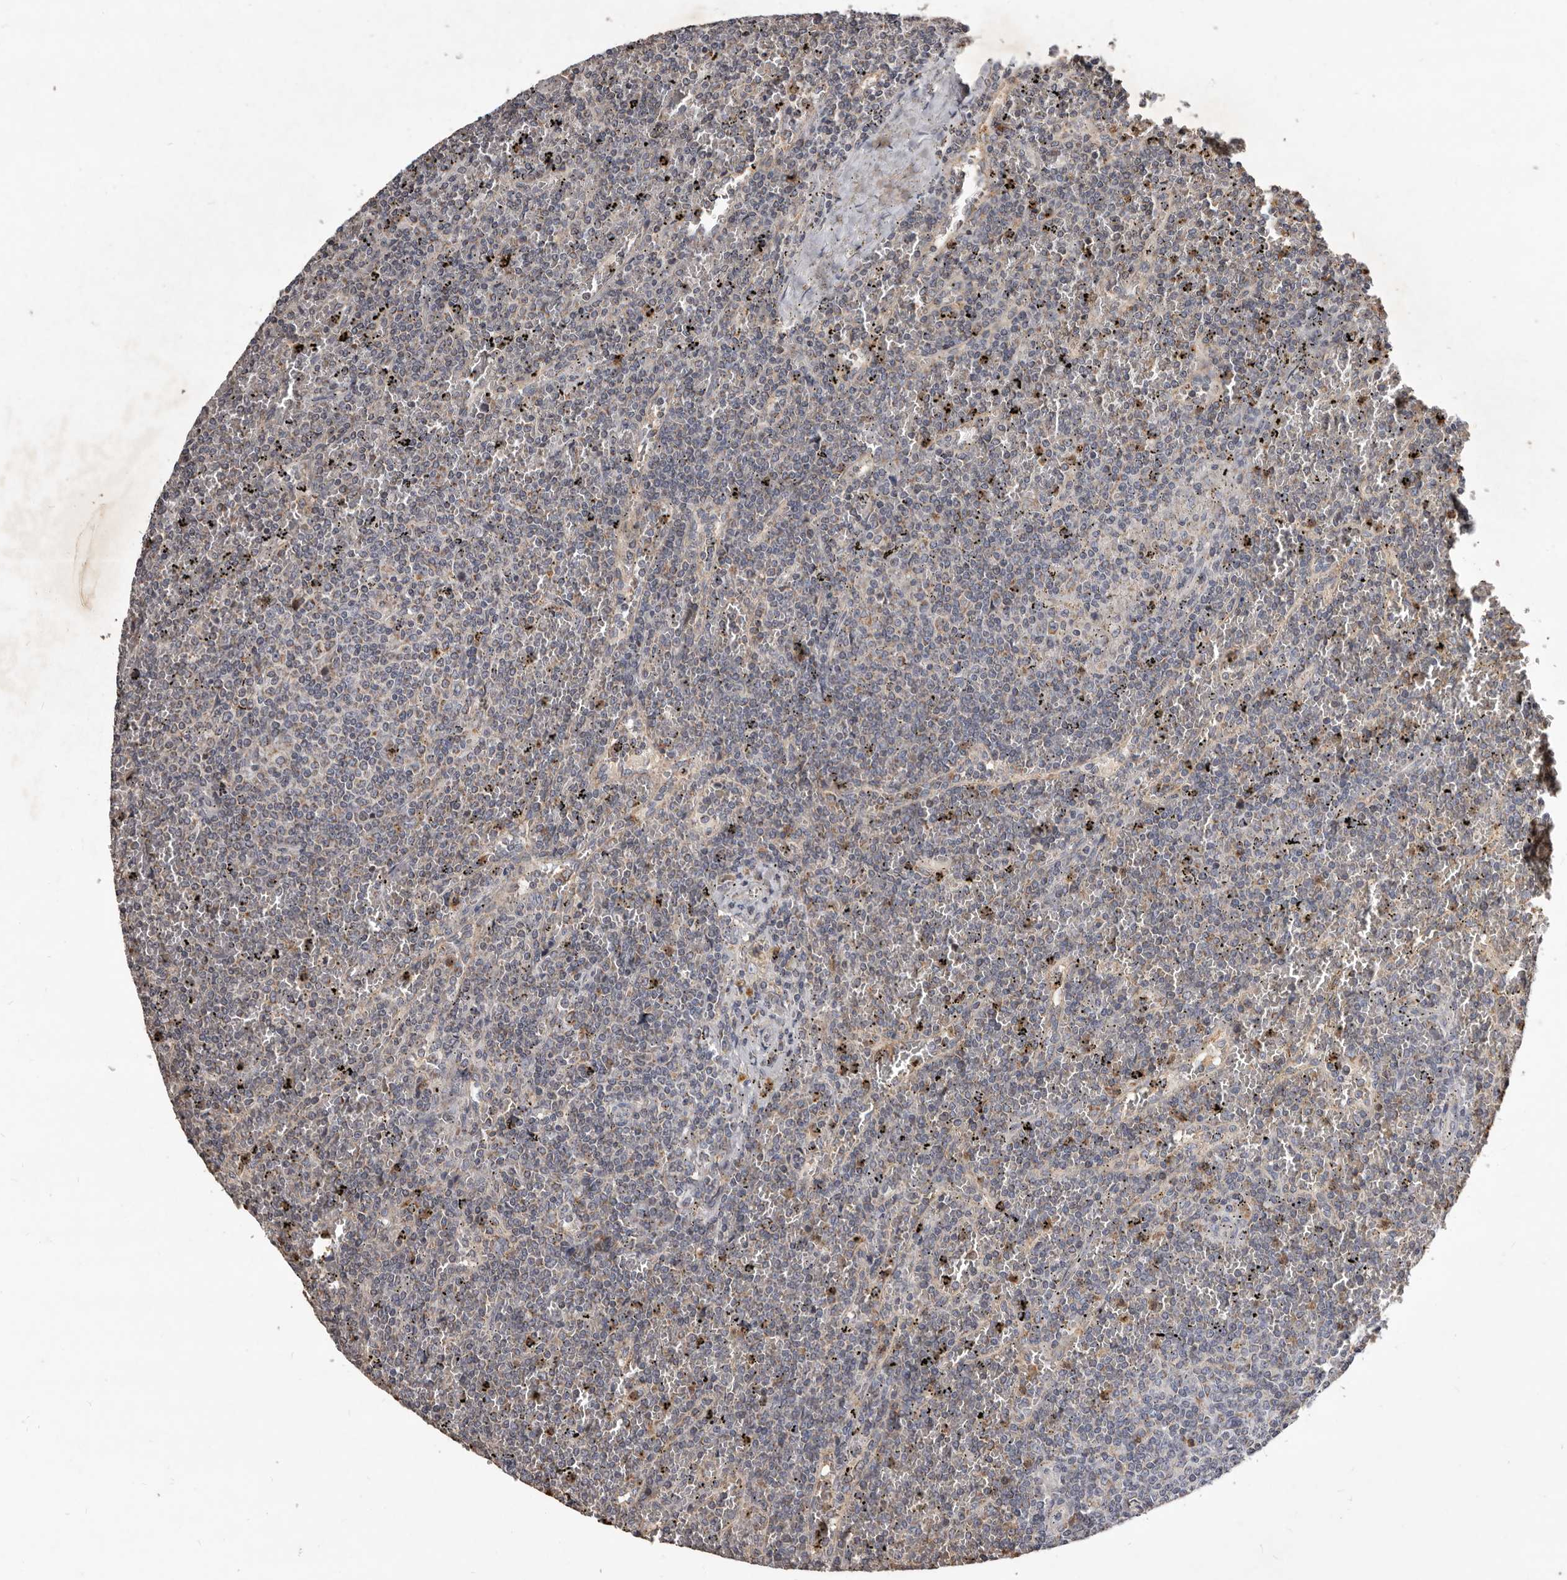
{"staining": {"intensity": "negative", "quantity": "none", "location": "none"}, "tissue": "lymphoma", "cell_type": "Tumor cells", "image_type": "cancer", "snomed": [{"axis": "morphology", "description": "Malignant lymphoma, non-Hodgkin's type, Low grade"}, {"axis": "topography", "description": "Spleen"}], "caption": "High power microscopy micrograph of an immunohistochemistry (IHC) image of malignant lymphoma, non-Hodgkin's type (low-grade), revealing no significant positivity in tumor cells.", "gene": "CXCL14", "patient": {"sex": "female", "age": 19}}